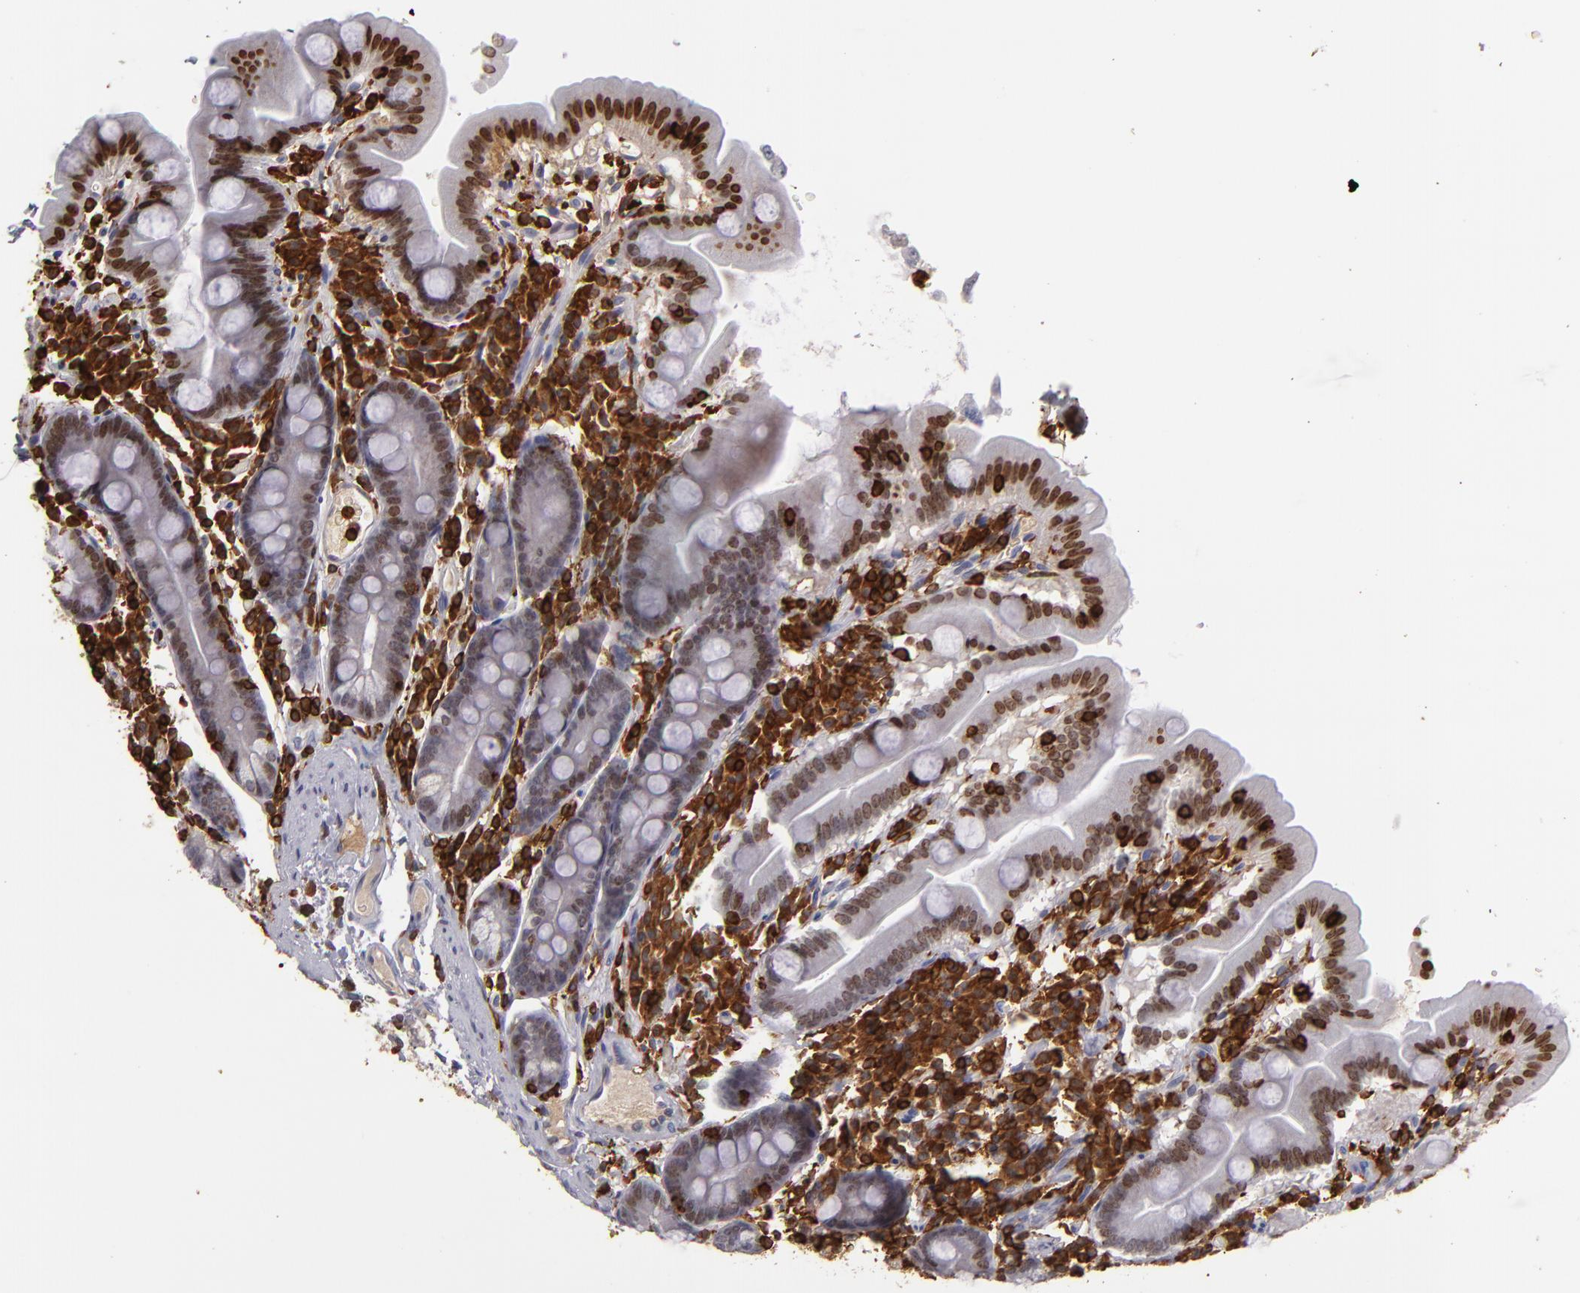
{"staining": {"intensity": "weak", "quantity": "25%-75%", "location": "nuclear"}, "tissue": "duodenum", "cell_type": "Glandular cells", "image_type": "normal", "snomed": [{"axis": "morphology", "description": "Normal tissue, NOS"}, {"axis": "topography", "description": "Duodenum"}], "caption": "Immunohistochemistry of normal duodenum reveals low levels of weak nuclear staining in about 25%-75% of glandular cells.", "gene": "WAS", "patient": {"sex": "male", "age": 50}}